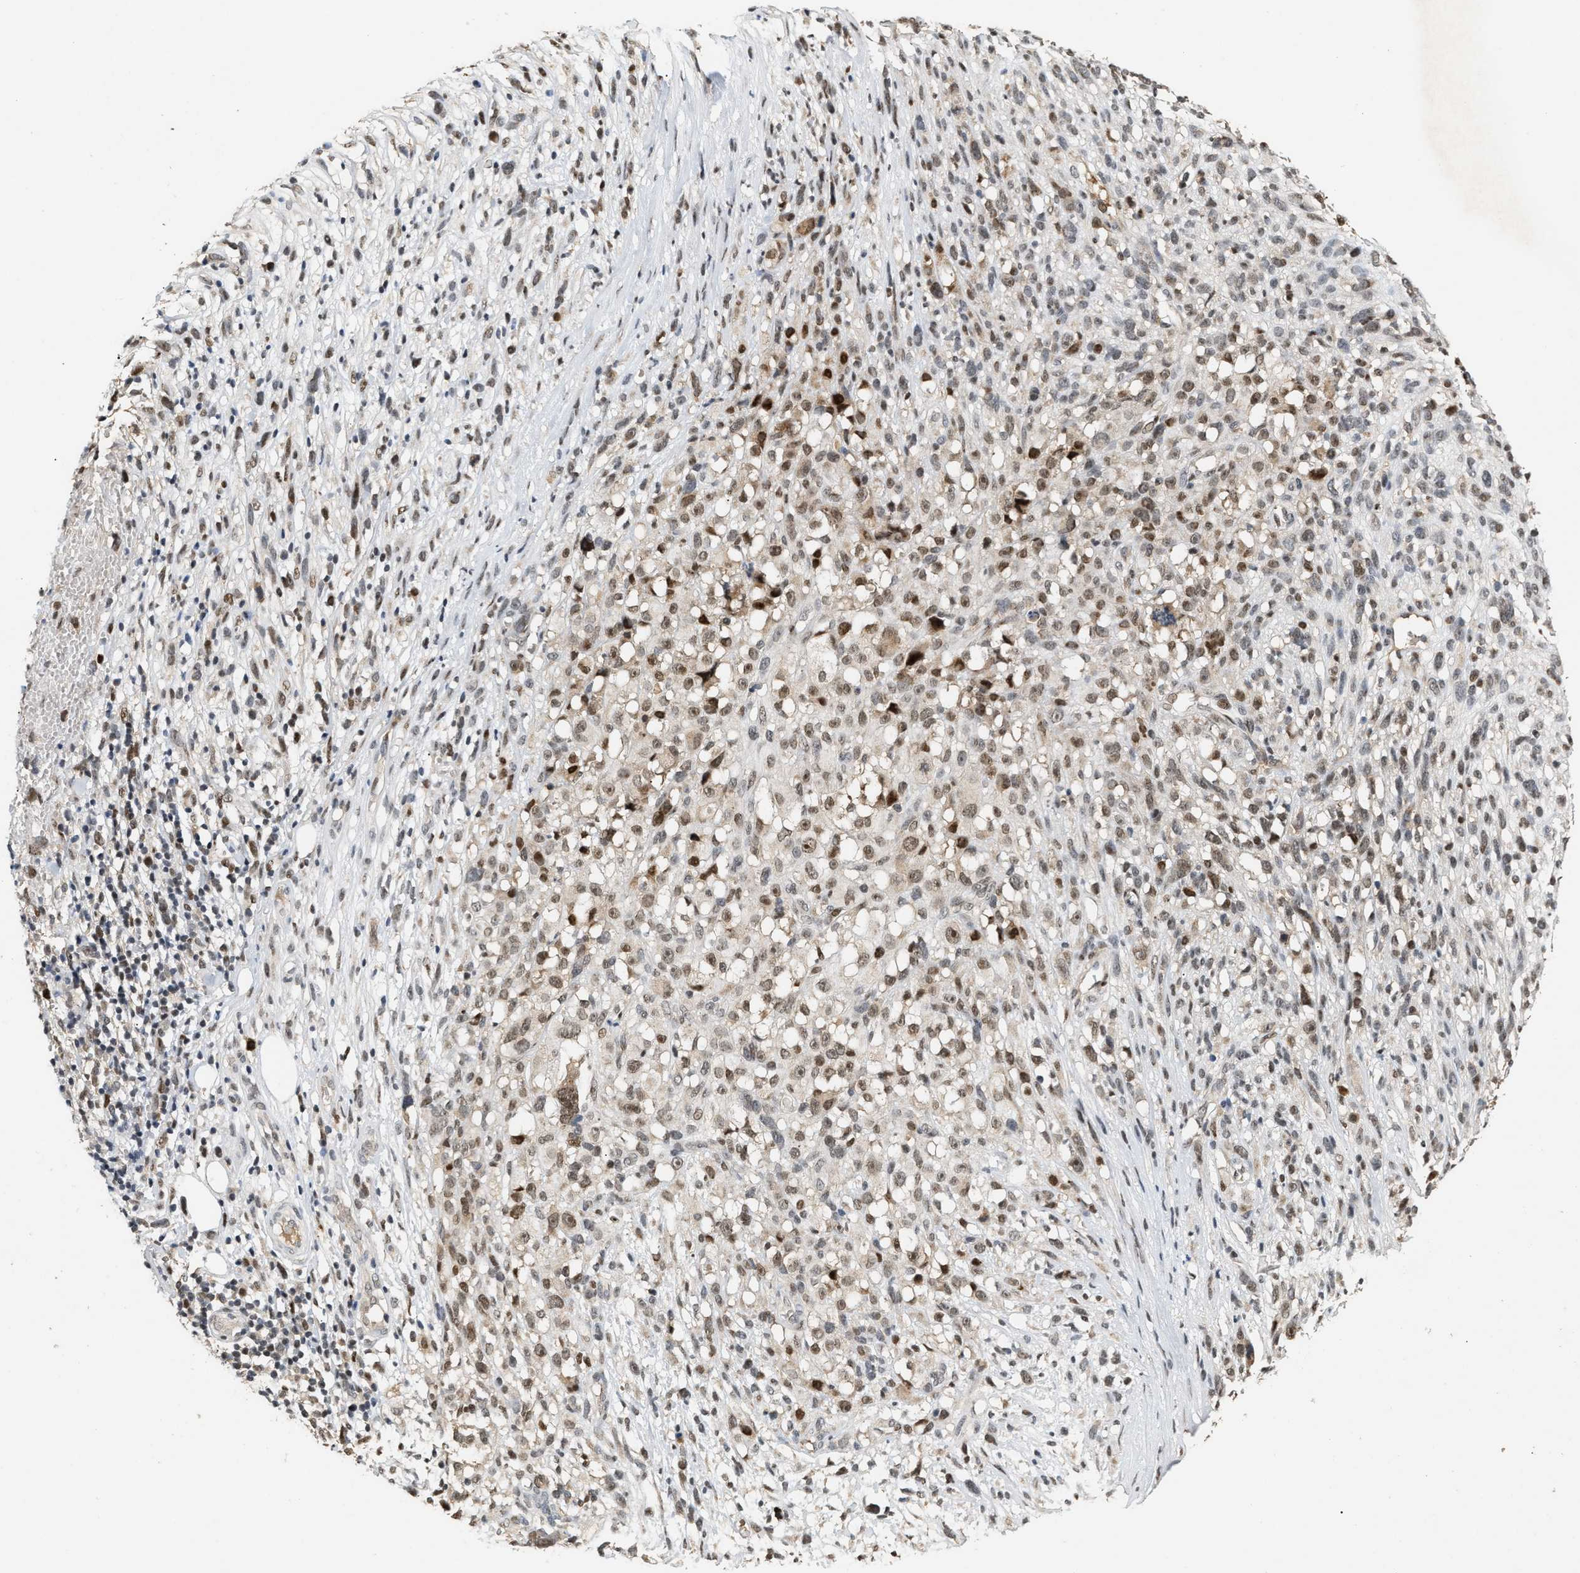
{"staining": {"intensity": "moderate", "quantity": ">75%", "location": "nuclear"}, "tissue": "melanoma", "cell_type": "Tumor cells", "image_type": "cancer", "snomed": [{"axis": "morphology", "description": "Malignant melanoma, NOS"}, {"axis": "topography", "description": "Skin"}], "caption": "Immunohistochemistry (IHC) (DAB (3,3'-diaminobenzidine)) staining of melanoma shows moderate nuclear protein staining in about >75% of tumor cells.", "gene": "ZFAND5", "patient": {"sex": "female", "age": 55}}